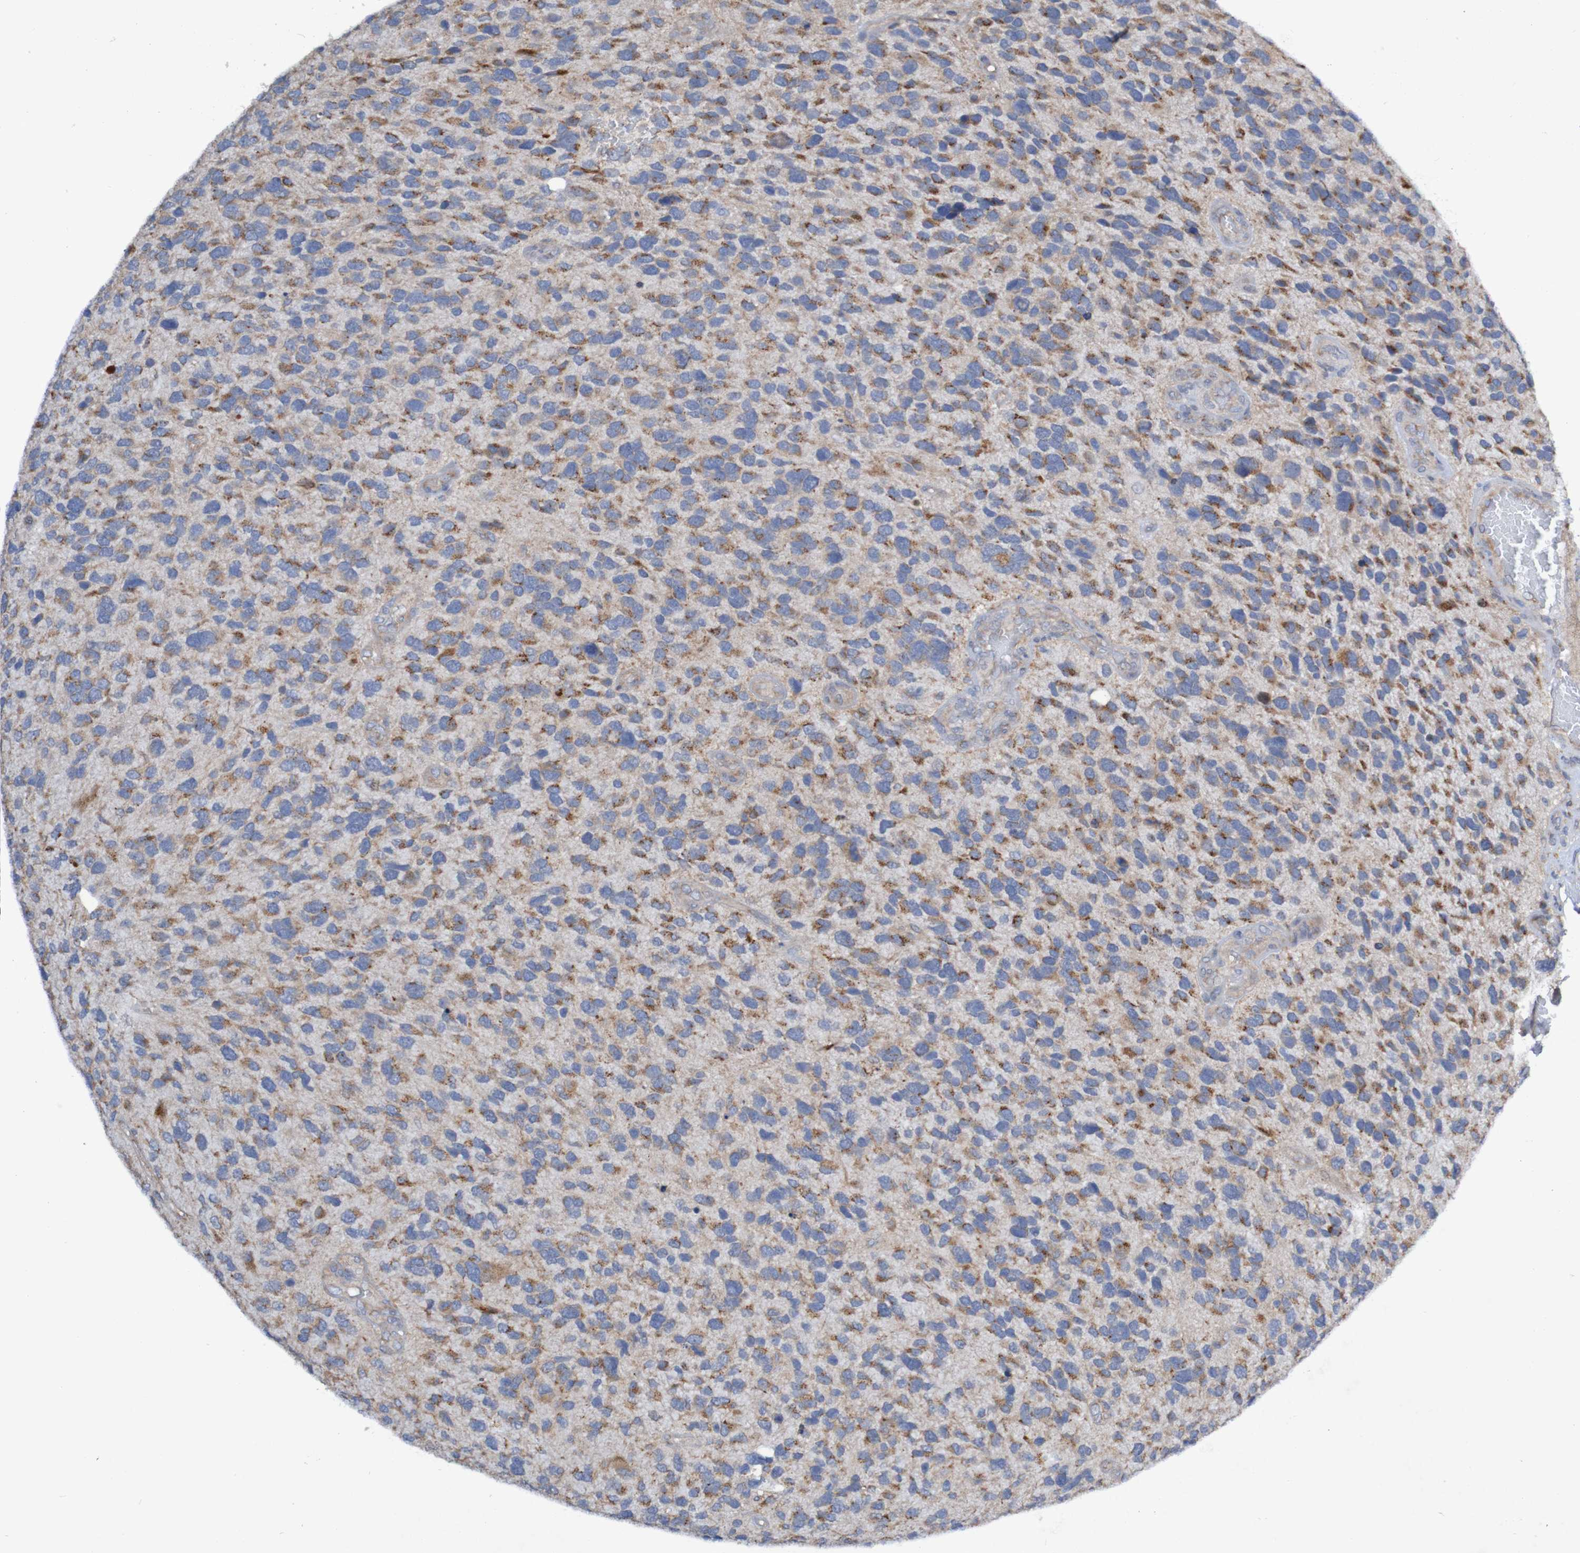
{"staining": {"intensity": "moderate", "quantity": ">75%", "location": "cytoplasmic/membranous"}, "tissue": "glioma", "cell_type": "Tumor cells", "image_type": "cancer", "snomed": [{"axis": "morphology", "description": "Glioma, malignant, High grade"}, {"axis": "topography", "description": "Brain"}], "caption": "DAB immunohistochemical staining of malignant high-grade glioma exhibits moderate cytoplasmic/membranous protein staining in about >75% of tumor cells. The protein of interest is stained brown, and the nuclei are stained in blue (DAB (3,3'-diaminobenzidine) IHC with brightfield microscopy, high magnification).", "gene": "LMBRD2", "patient": {"sex": "female", "age": 58}}